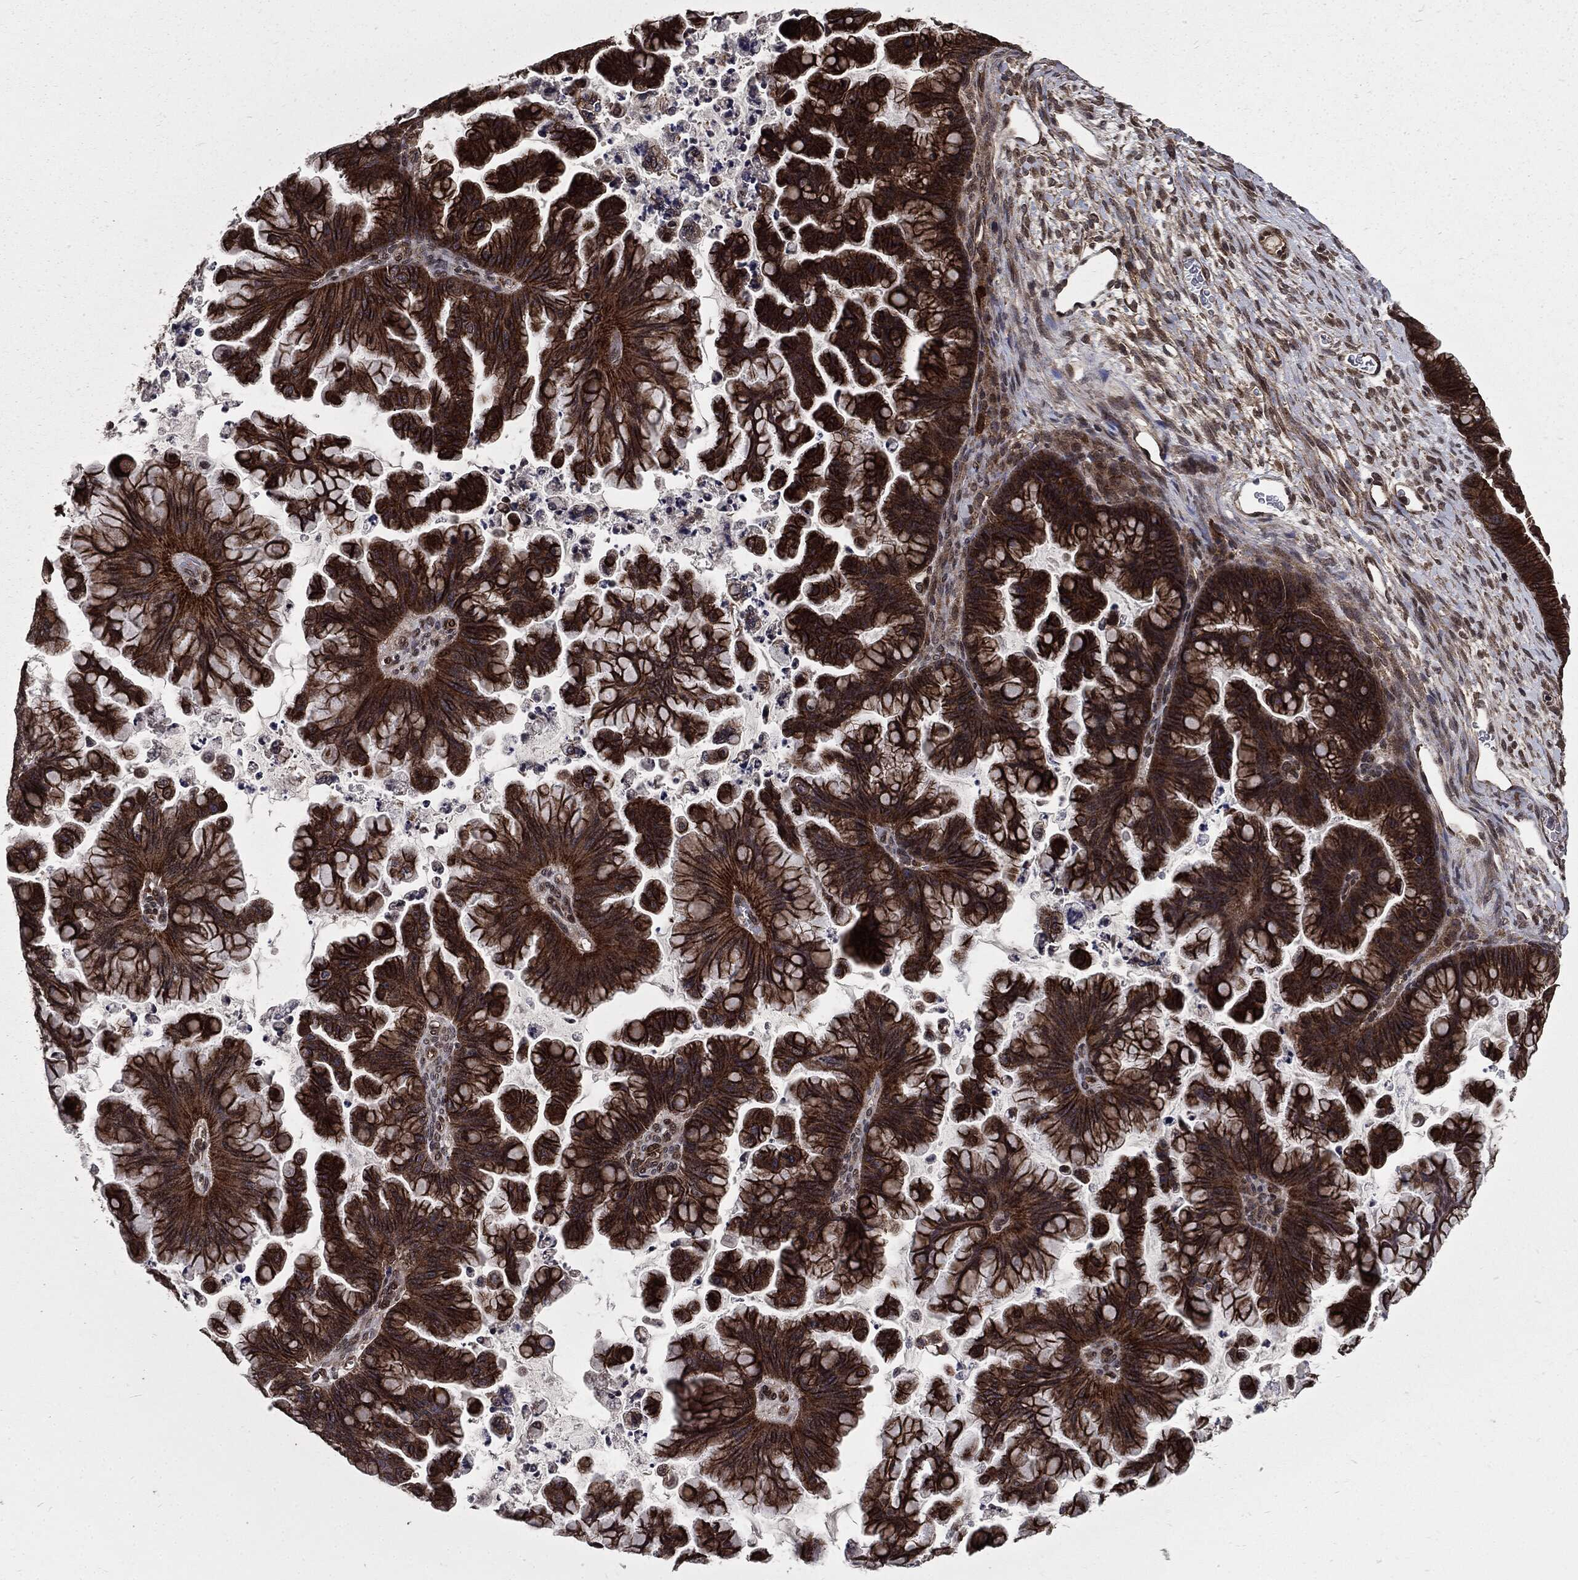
{"staining": {"intensity": "strong", "quantity": ">75%", "location": "cytoplasmic/membranous"}, "tissue": "ovarian cancer", "cell_type": "Tumor cells", "image_type": "cancer", "snomed": [{"axis": "morphology", "description": "Cystadenocarcinoma, mucinous, NOS"}, {"axis": "topography", "description": "Ovary"}], "caption": "This micrograph displays immunohistochemistry (IHC) staining of mucinous cystadenocarcinoma (ovarian), with high strong cytoplasmic/membranous expression in approximately >75% of tumor cells.", "gene": "PTPA", "patient": {"sex": "female", "age": 67}}